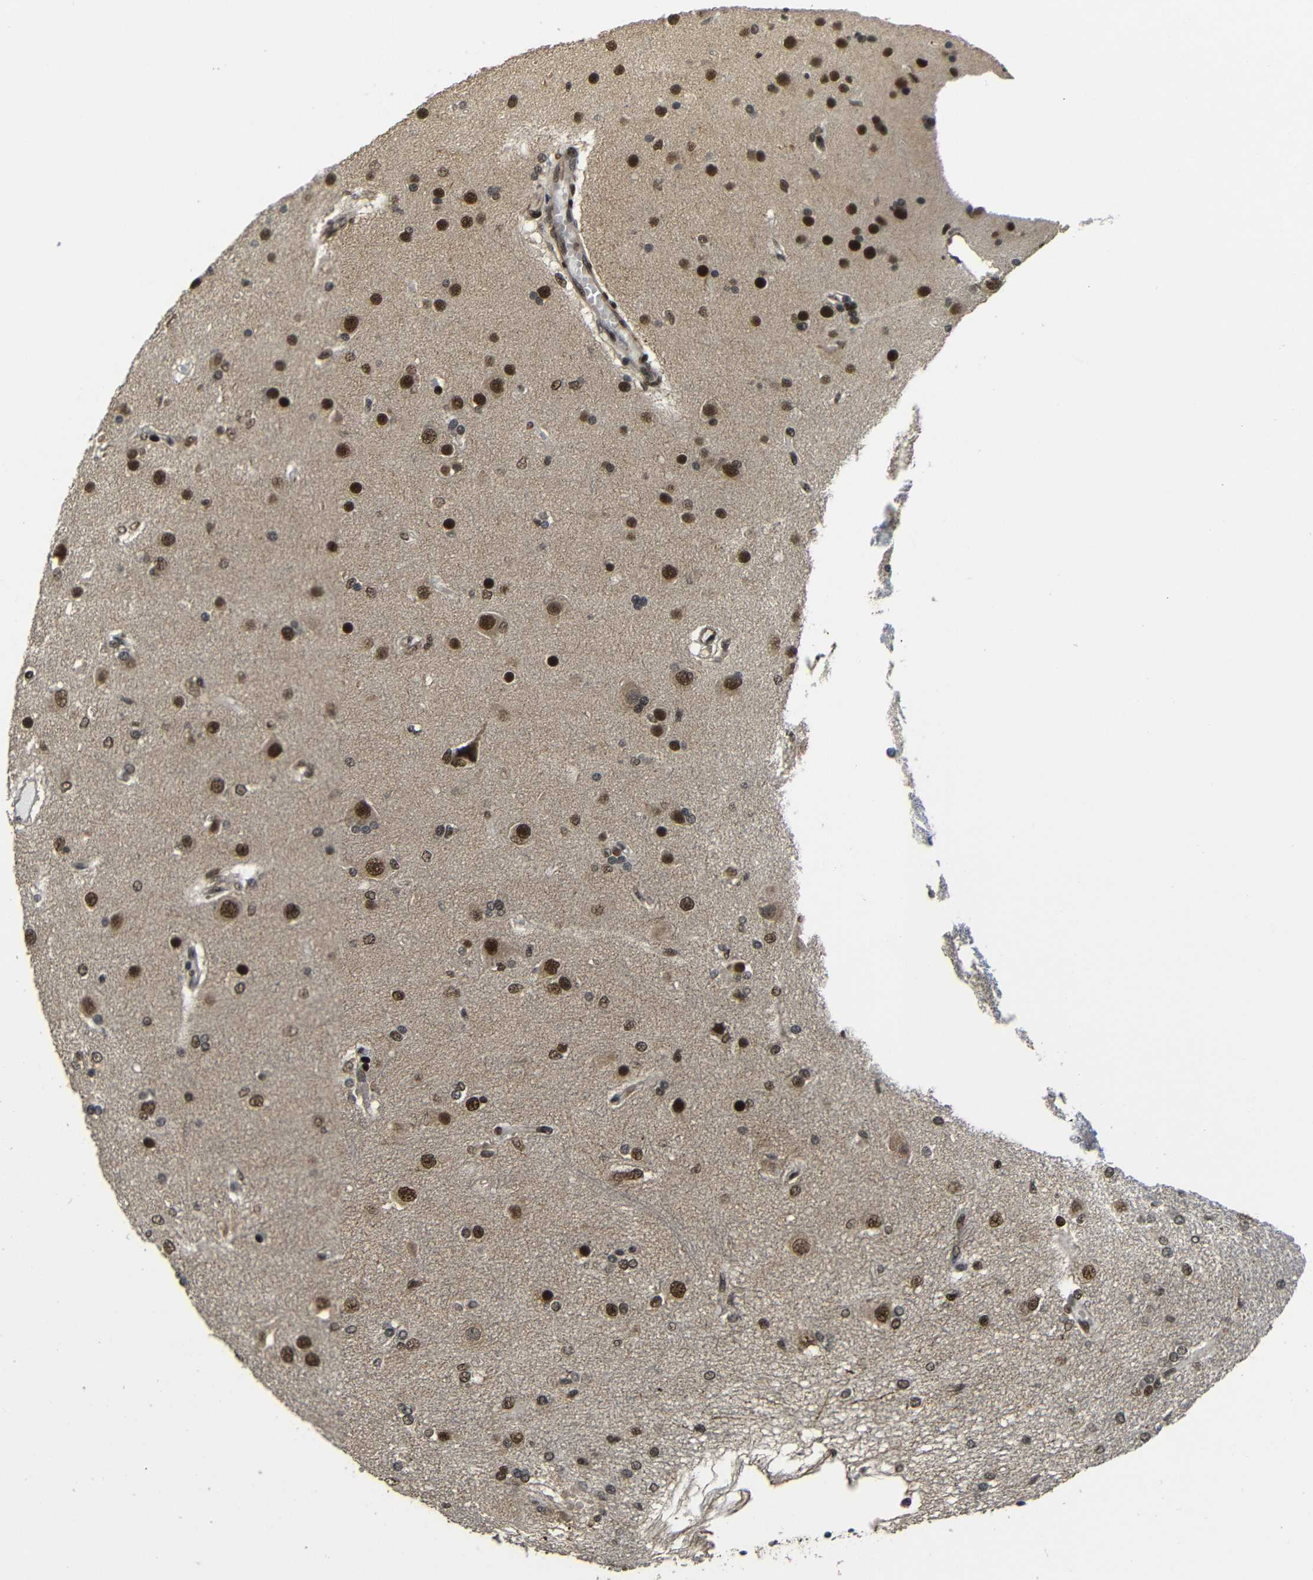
{"staining": {"intensity": "moderate", "quantity": "25%-75%", "location": "cytoplasmic/membranous,nuclear"}, "tissue": "glioma", "cell_type": "Tumor cells", "image_type": "cancer", "snomed": [{"axis": "morphology", "description": "Glioma, malignant, High grade"}, {"axis": "topography", "description": "Brain"}], "caption": "Human glioma stained with a protein marker reveals moderate staining in tumor cells.", "gene": "TBX2", "patient": {"sex": "female", "age": 59}}